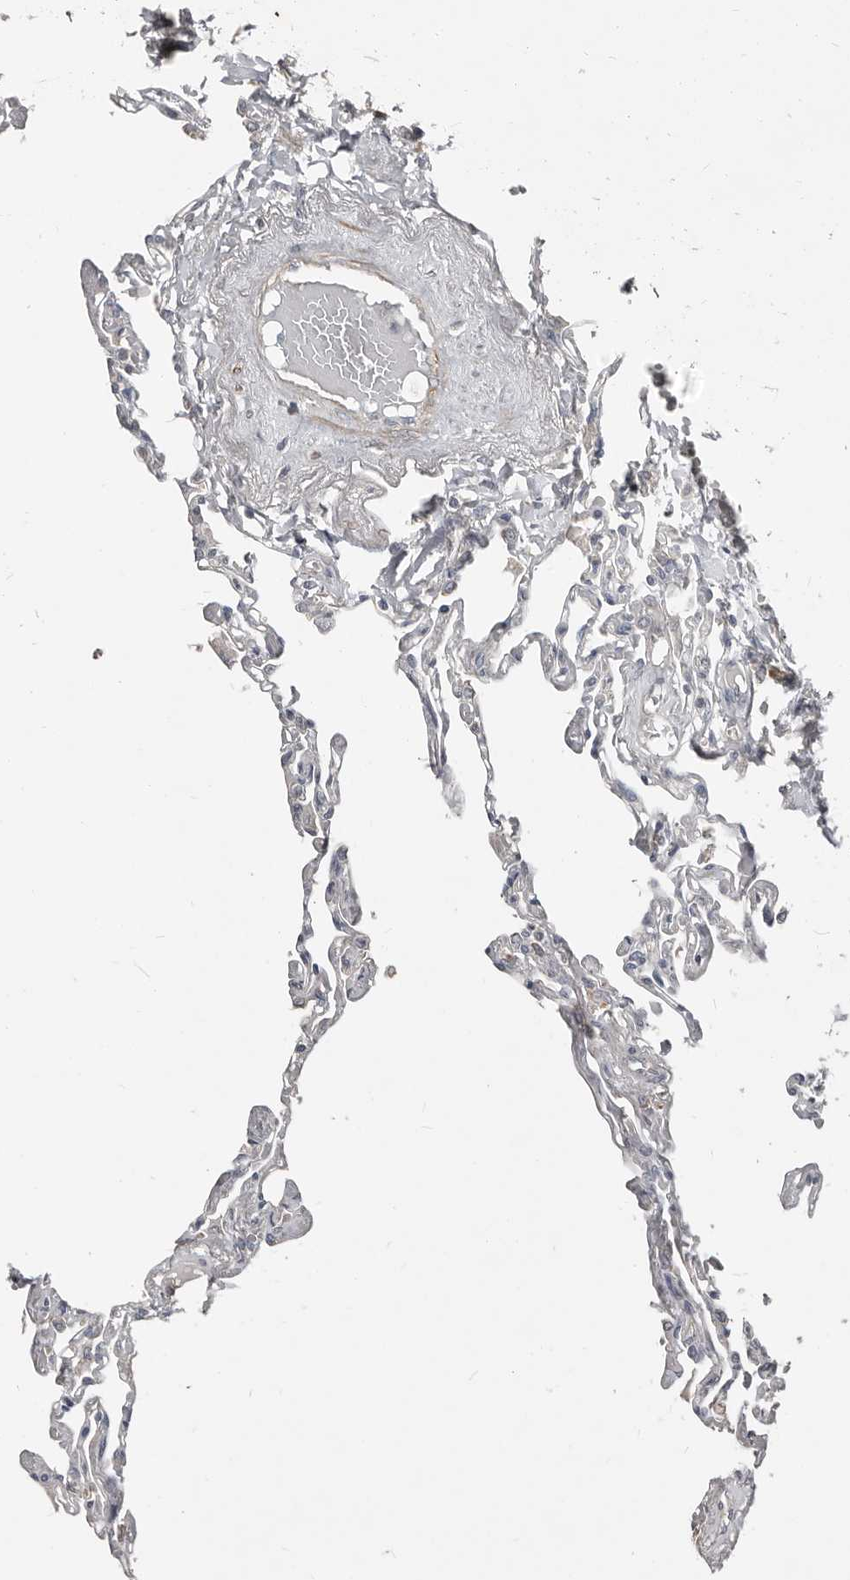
{"staining": {"intensity": "negative", "quantity": "none", "location": "none"}, "tissue": "lung", "cell_type": "Alveolar cells", "image_type": "normal", "snomed": [{"axis": "morphology", "description": "Normal tissue, NOS"}, {"axis": "topography", "description": "Lung"}], "caption": "A histopathology image of lung stained for a protein displays no brown staining in alveolar cells. Brightfield microscopy of IHC stained with DAB (3,3'-diaminobenzidine) (brown) and hematoxylin (blue), captured at high magnification.", "gene": "AKNAD1", "patient": {"sex": "female", "age": 67}}